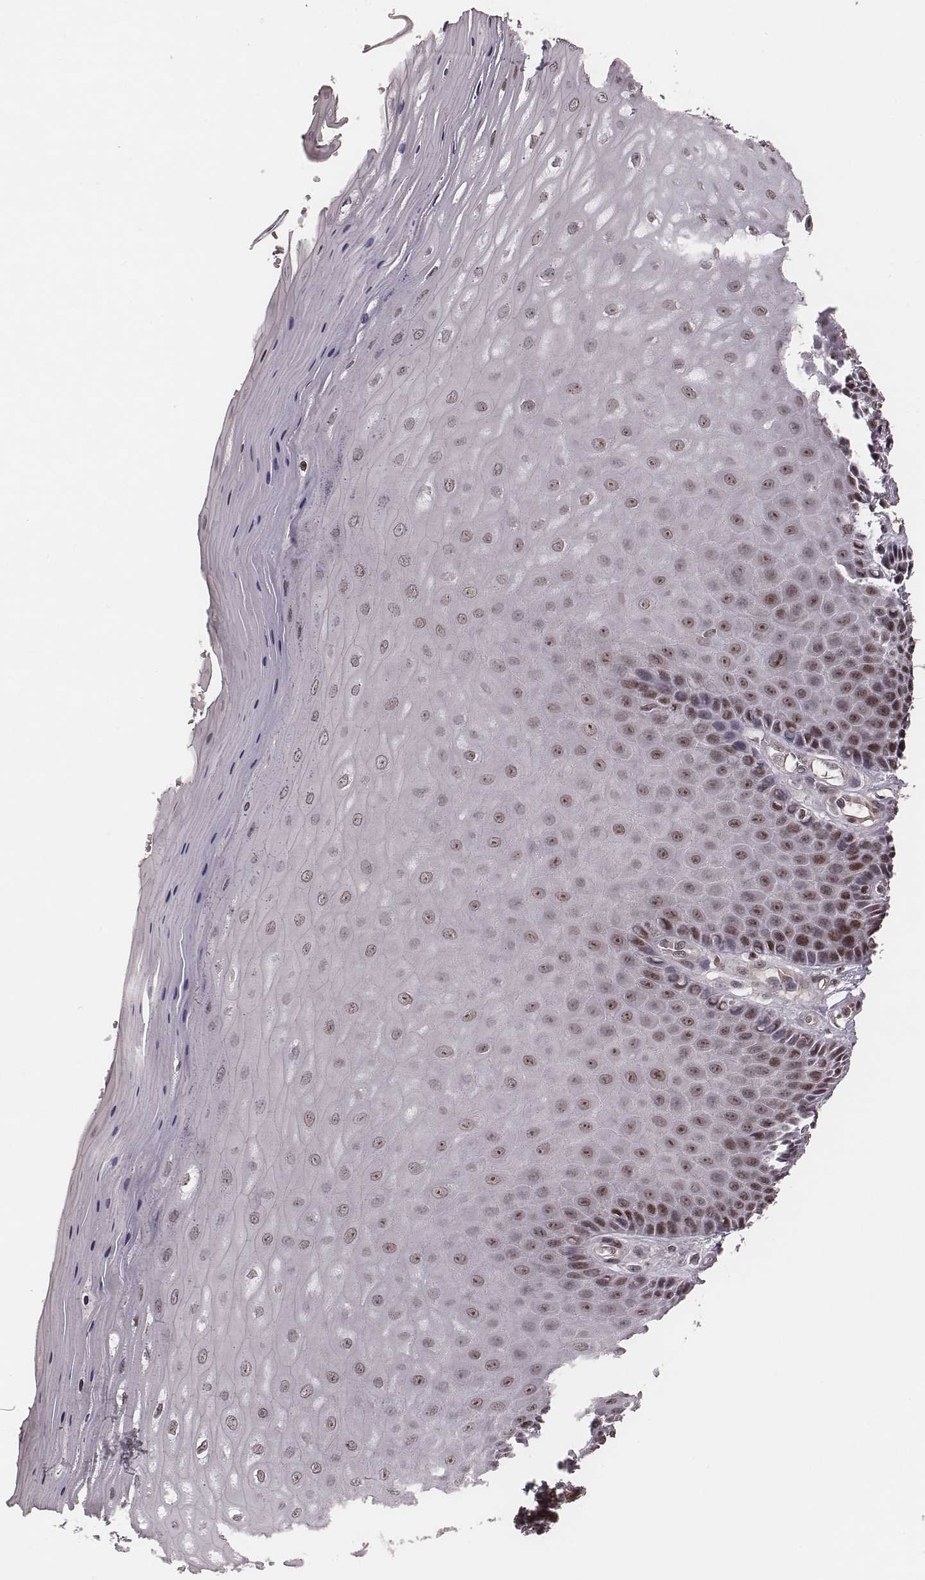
{"staining": {"intensity": "strong", "quantity": "<25%", "location": "nuclear"}, "tissue": "vagina", "cell_type": "Squamous epithelial cells", "image_type": "normal", "snomed": [{"axis": "morphology", "description": "Normal tissue, NOS"}, {"axis": "topography", "description": "Vagina"}], "caption": "Brown immunohistochemical staining in normal human vagina displays strong nuclear staining in approximately <25% of squamous epithelial cells. (DAB (3,3'-diaminobenzidine) IHC with brightfield microscopy, high magnification).", "gene": "VRK3", "patient": {"sex": "female", "age": 83}}